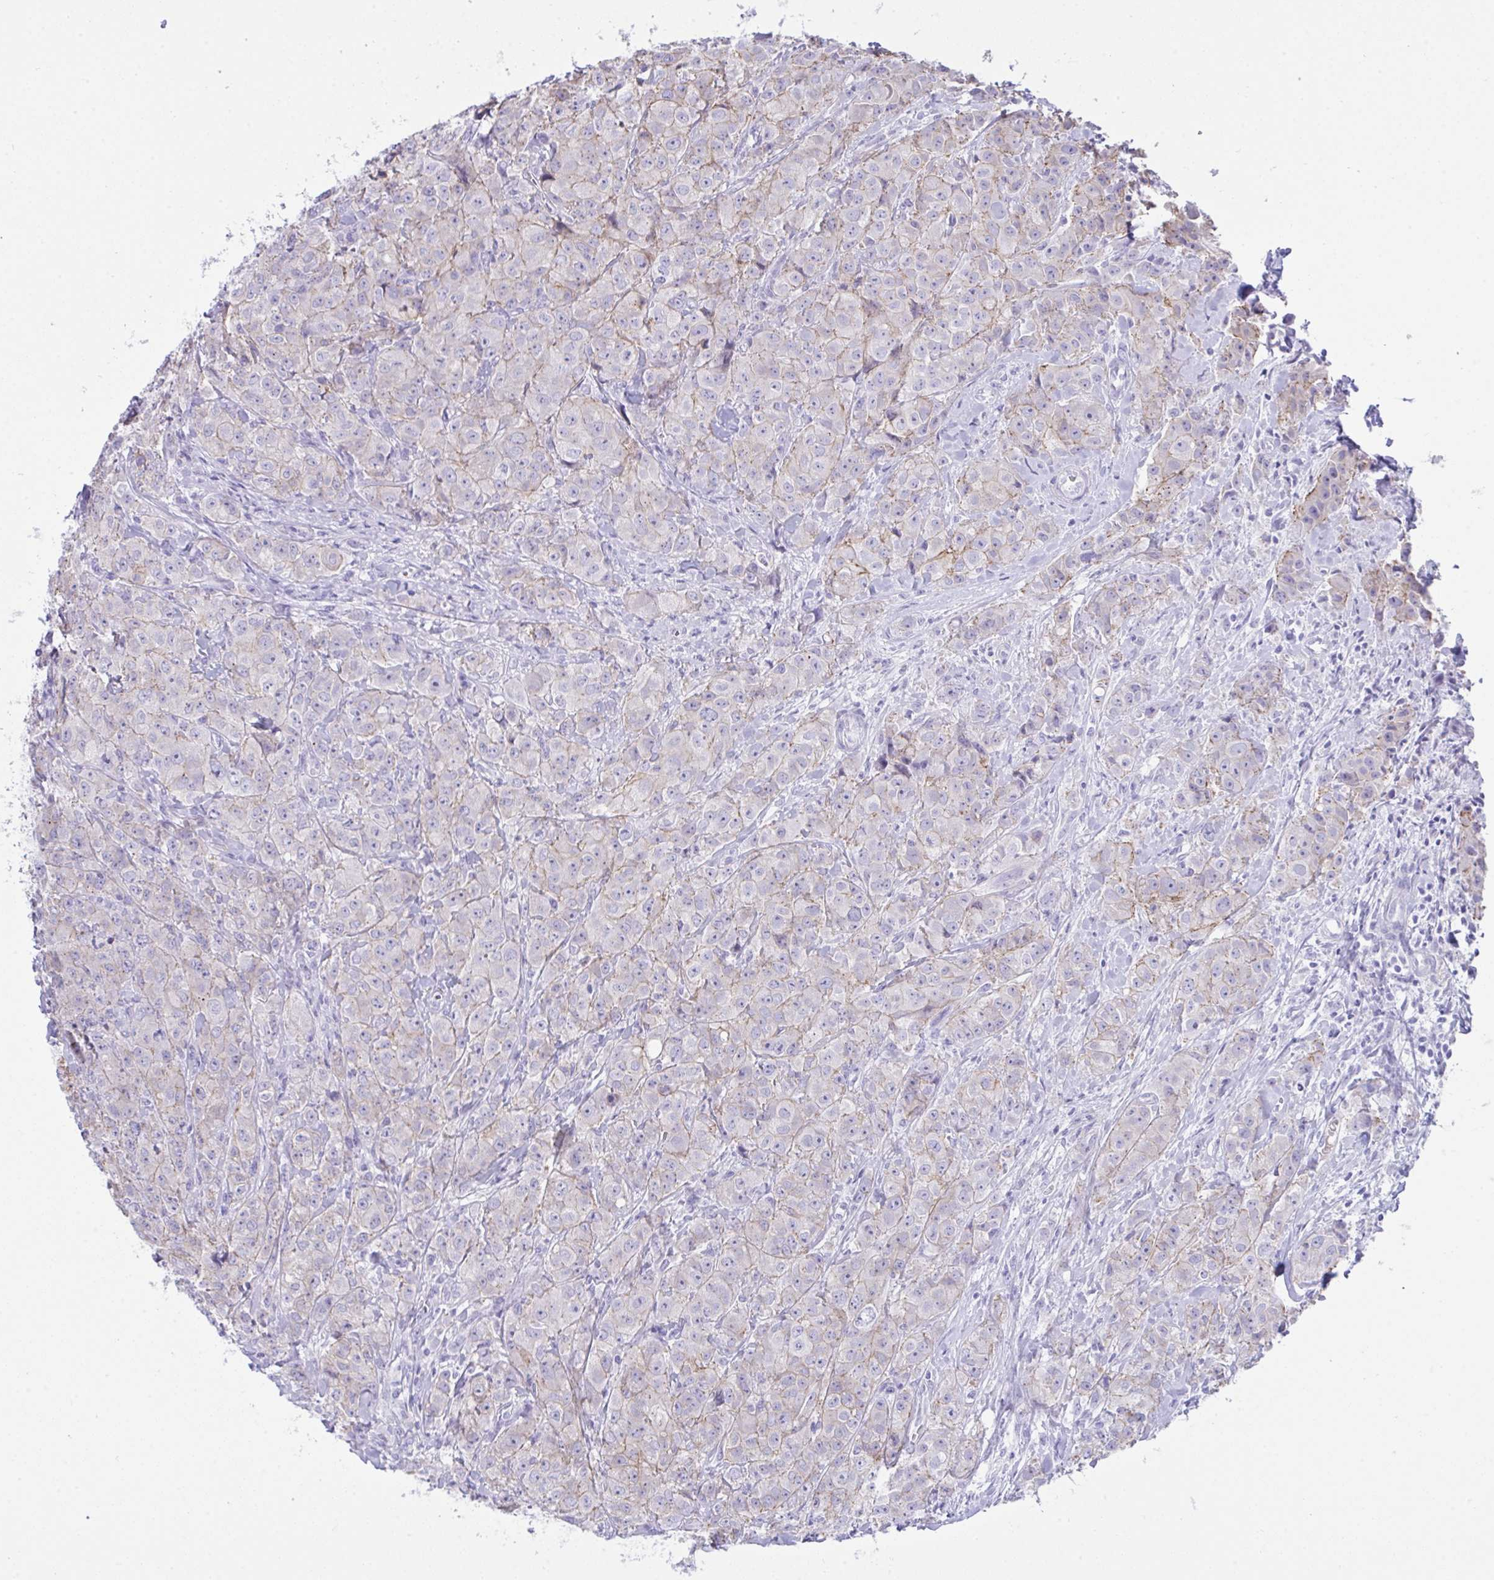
{"staining": {"intensity": "negative", "quantity": "none", "location": "none"}, "tissue": "breast cancer", "cell_type": "Tumor cells", "image_type": "cancer", "snomed": [{"axis": "morphology", "description": "Normal tissue, NOS"}, {"axis": "morphology", "description": "Duct carcinoma"}, {"axis": "topography", "description": "Breast"}], "caption": "A high-resolution micrograph shows IHC staining of breast cancer (infiltrating ductal carcinoma), which reveals no significant expression in tumor cells.", "gene": "GLB1L2", "patient": {"sex": "female", "age": 43}}